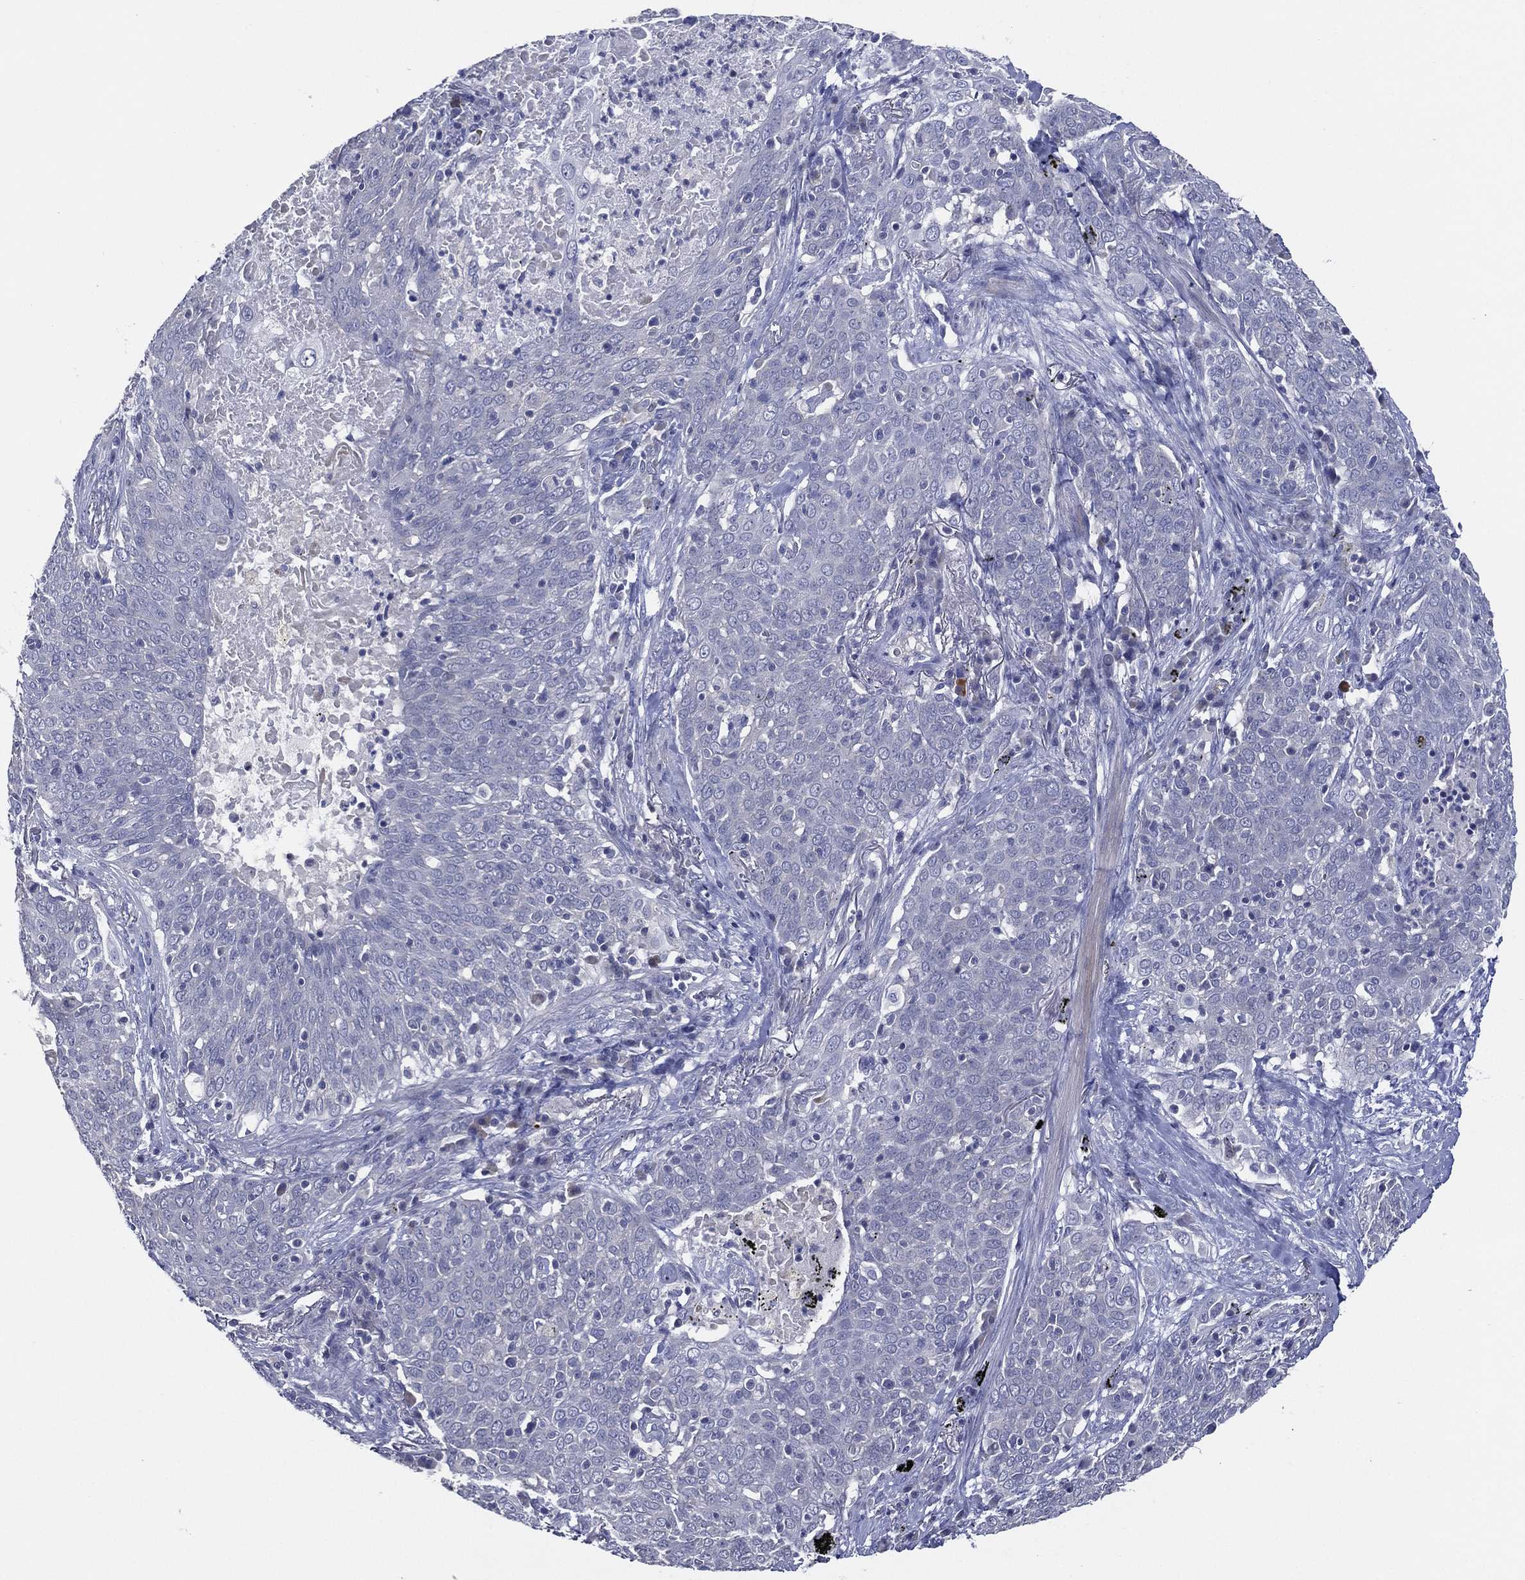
{"staining": {"intensity": "negative", "quantity": "none", "location": "none"}, "tissue": "lung cancer", "cell_type": "Tumor cells", "image_type": "cancer", "snomed": [{"axis": "morphology", "description": "Squamous cell carcinoma, NOS"}, {"axis": "topography", "description": "Lung"}], "caption": "A histopathology image of human lung cancer (squamous cell carcinoma) is negative for staining in tumor cells. (Stains: DAB (3,3'-diaminobenzidine) IHC with hematoxylin counter stain, Microscopy: brightfield microscopy at high magnification).", "gene": "SLC13A4", "patient": {"sex": "male", "age": 82}}